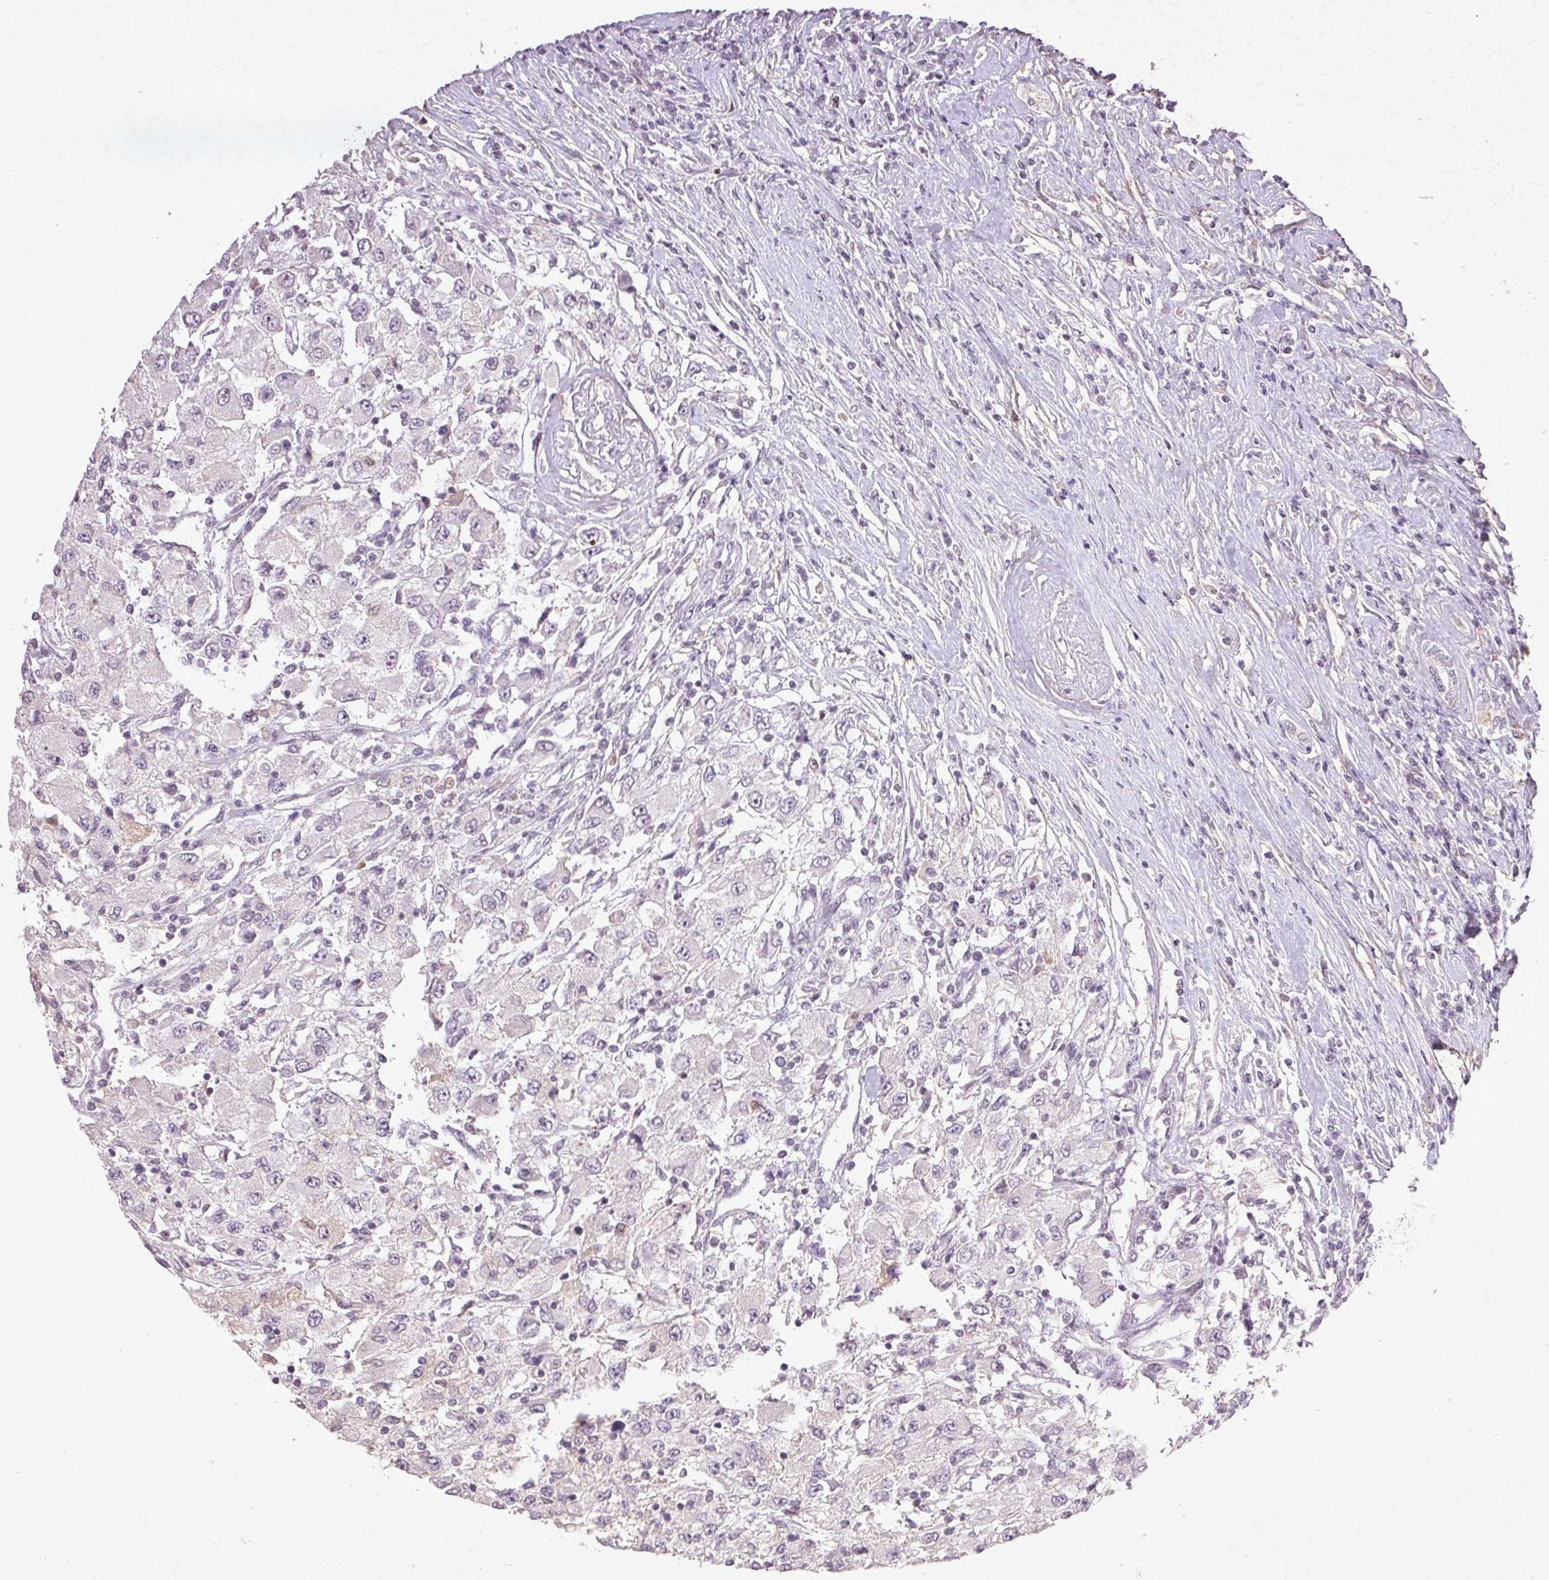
{"staining": {"intensity": "negative", "quantity": "none", "location": "none"}, "tissue": "renal cancer", "cell_type": "Tumor cells", "image_type": "cancer", "snomed": [{"axis": "morphology", "description": "Adenocarcinoma, NOS"}, {"axis": "topography", "description": "Kidney"}], "caption": "Renal adenocarcinoma was stained to show a protein in brown. There is no significant expression in tumor cells. (Brightfield microscopy of DAB IHC at high magnification).", "gene": "FAM168B", "patient": {"sex": "female", "age": 67}}